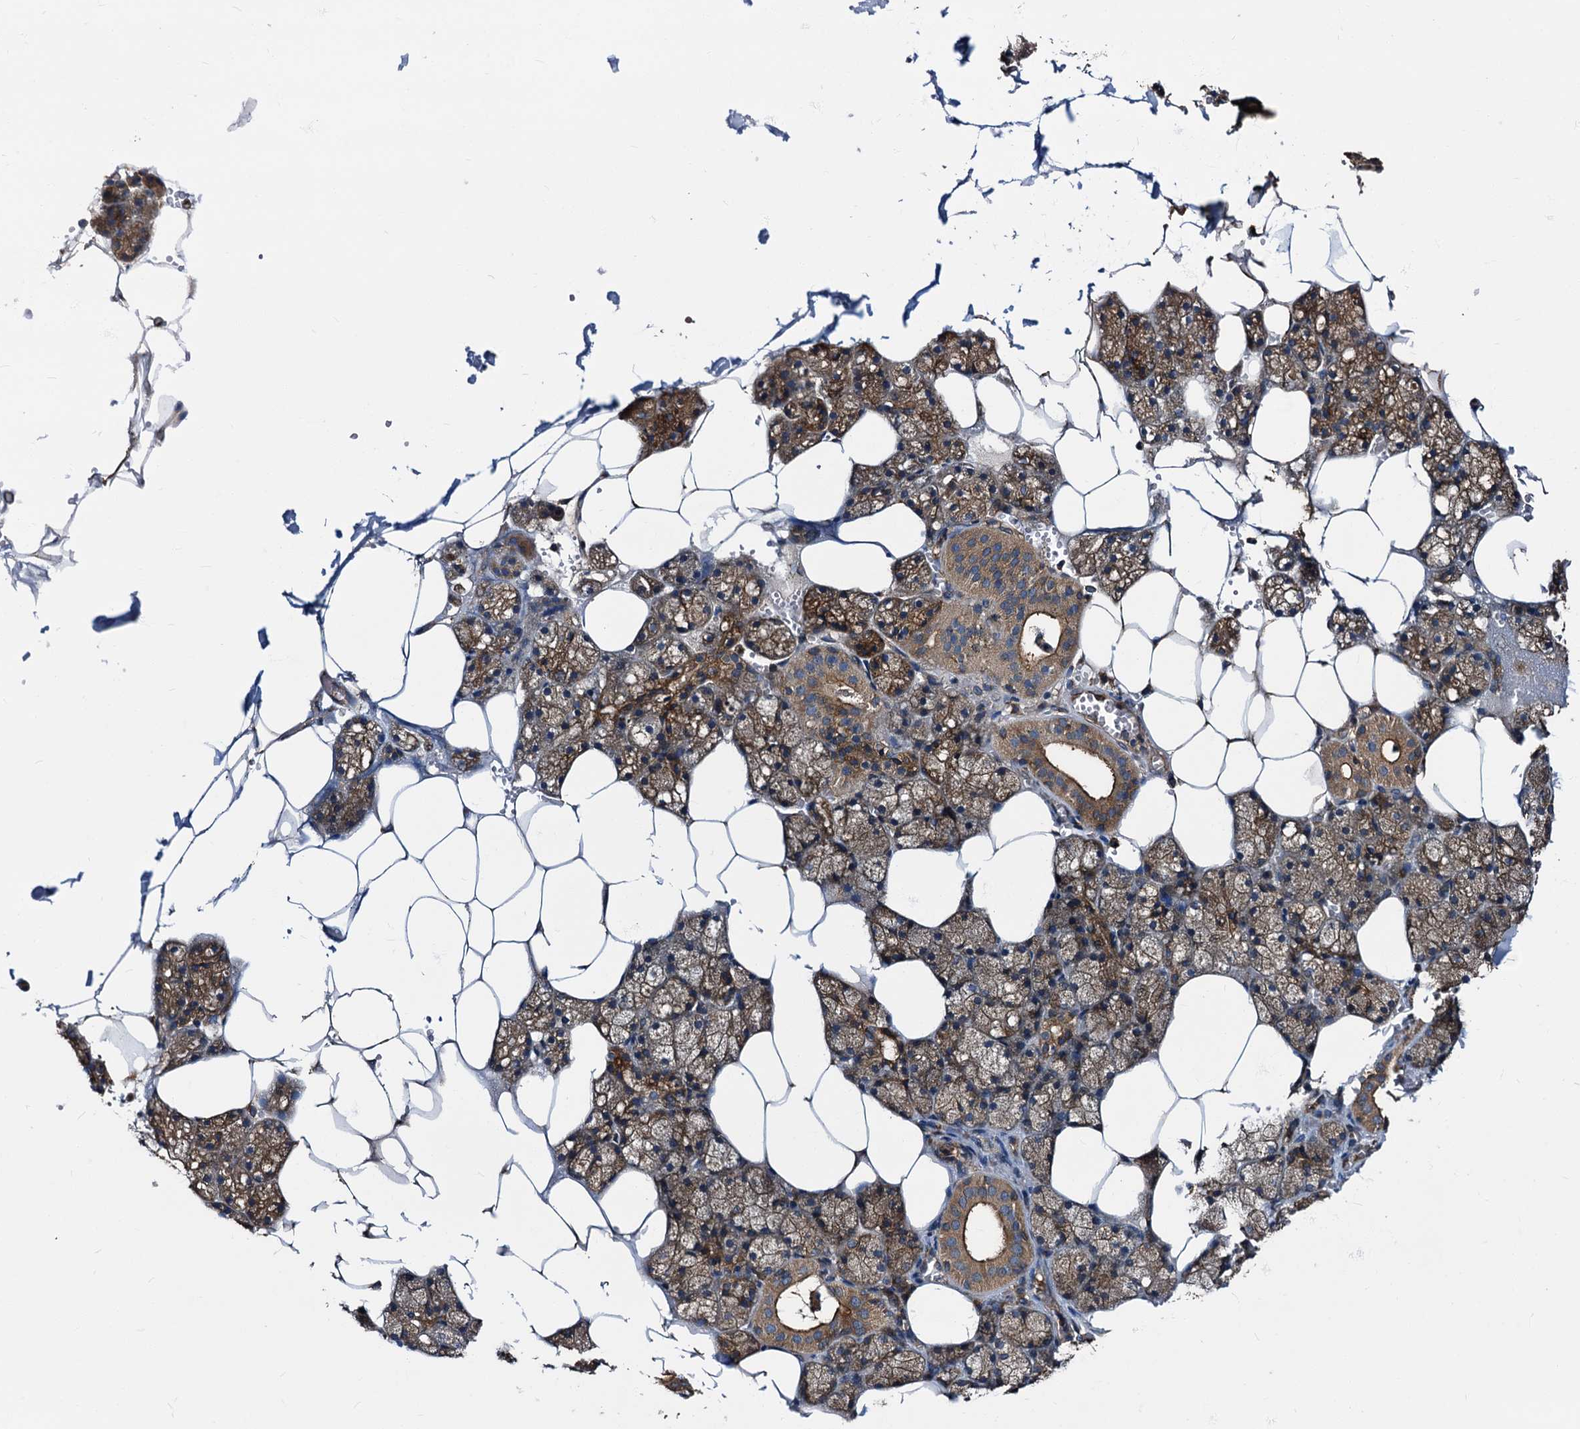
{"staining": {"intensity": "strong", "quantity": "25%-75%", "location": "cytoplasmic/membranous"}, "tissue": "salivary gland", "cell_type": "Glandular cells", "image_type": "normal", "snomed": [{"axis": "morphology", "description": "Normal tissue, NOS"}, {"axis": "topography", "description": "Salivary gland"}], "caption": "The histopathology image demonstrates staining of benign salivary gland, revealing strong cytoplasmic/membranous protein positivity (brown color) within glandular cells.", "gene": "PEX5", "patient": {"sex": "male", "age": 62}}